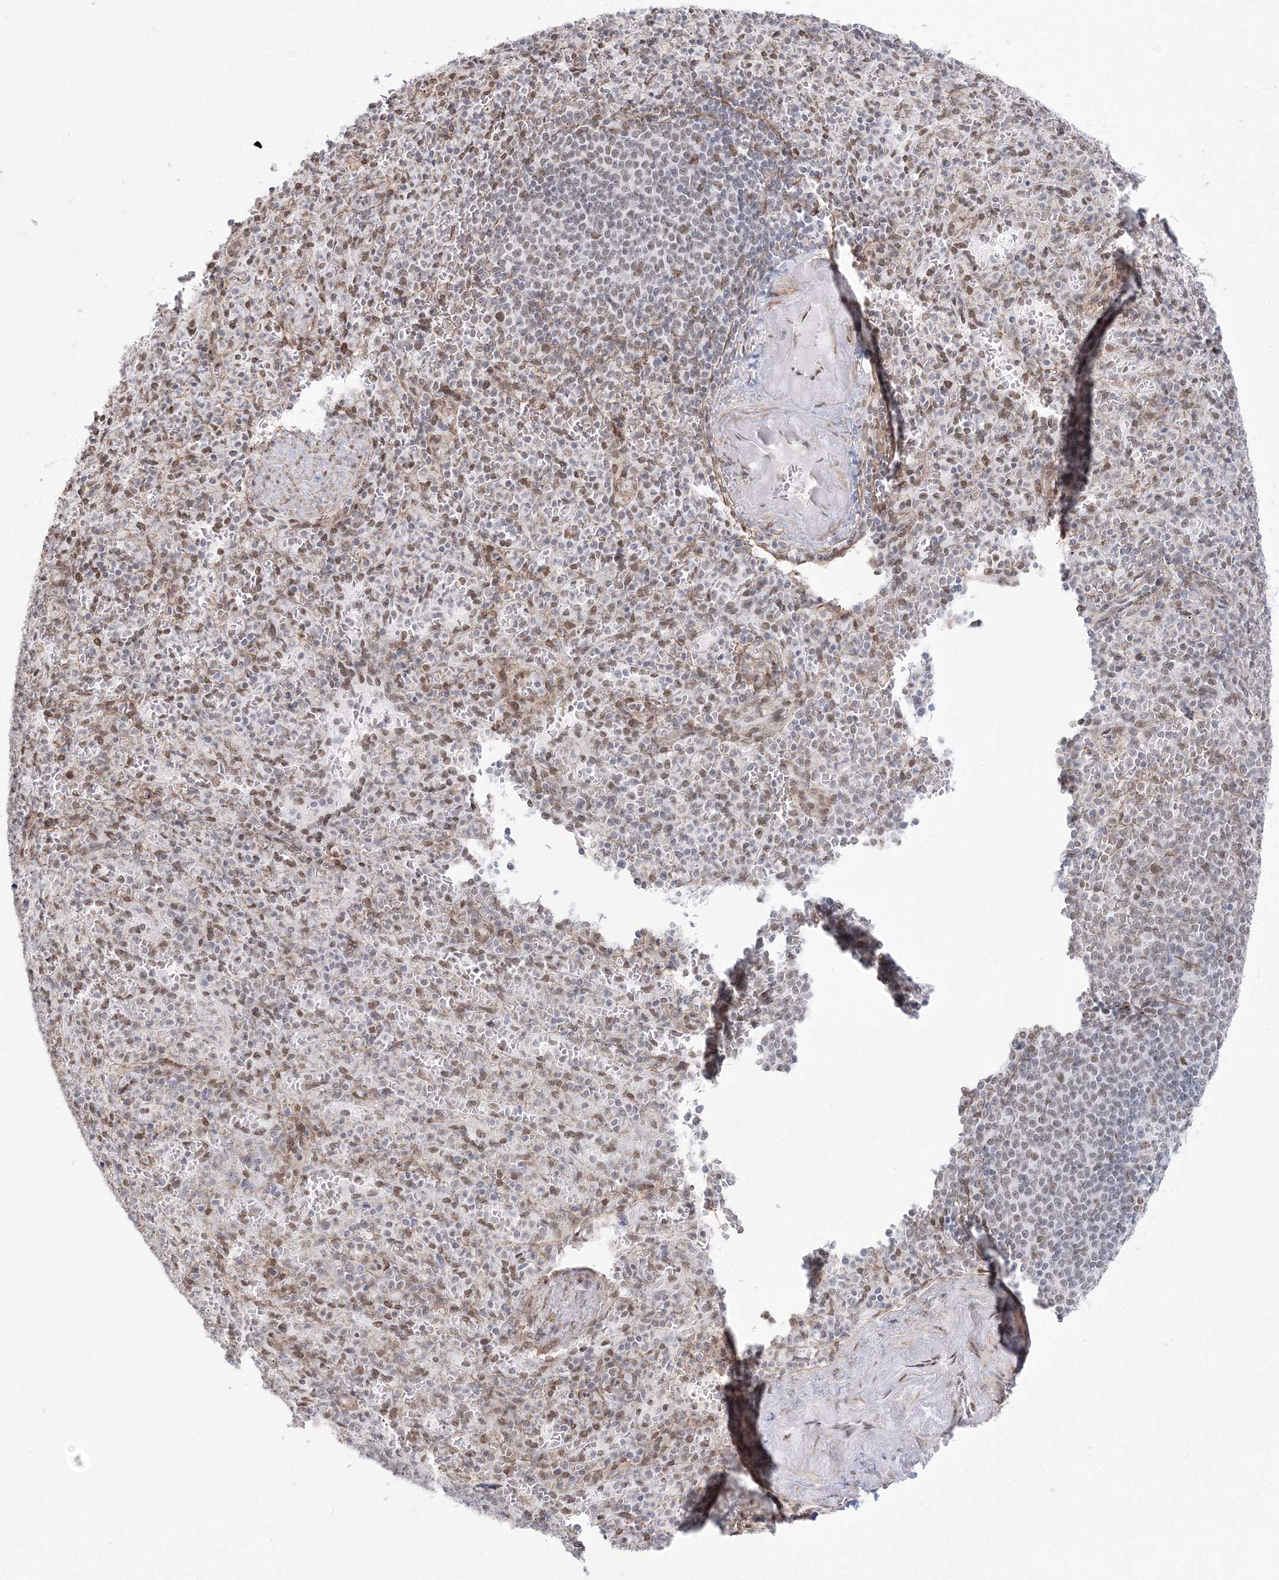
{"staining": {"intensity": "moderate", "quantity": "25%-75%", "location": "nuclear"}, "tissue": "spleen", "cell_type": "Cells in red pulp", "image_type": "normal", "snomed": [{"axis": "morphology", "description": "Normal tissue, NOS"}, {"axis": "topography", "description": "Spleen"}], "caption": "A medium amount of moderate nuclear staining is identified in about 25%-75% of cells in red pulp in benign spleen. Using DAB (3,3'-diaminobenzidine) (brown) and hematoxylin (blue) stains, captured at high magnification using brightfield microscopy.", "gene": "ZNF638", "patient": {"sex": "female", "age": 74}}